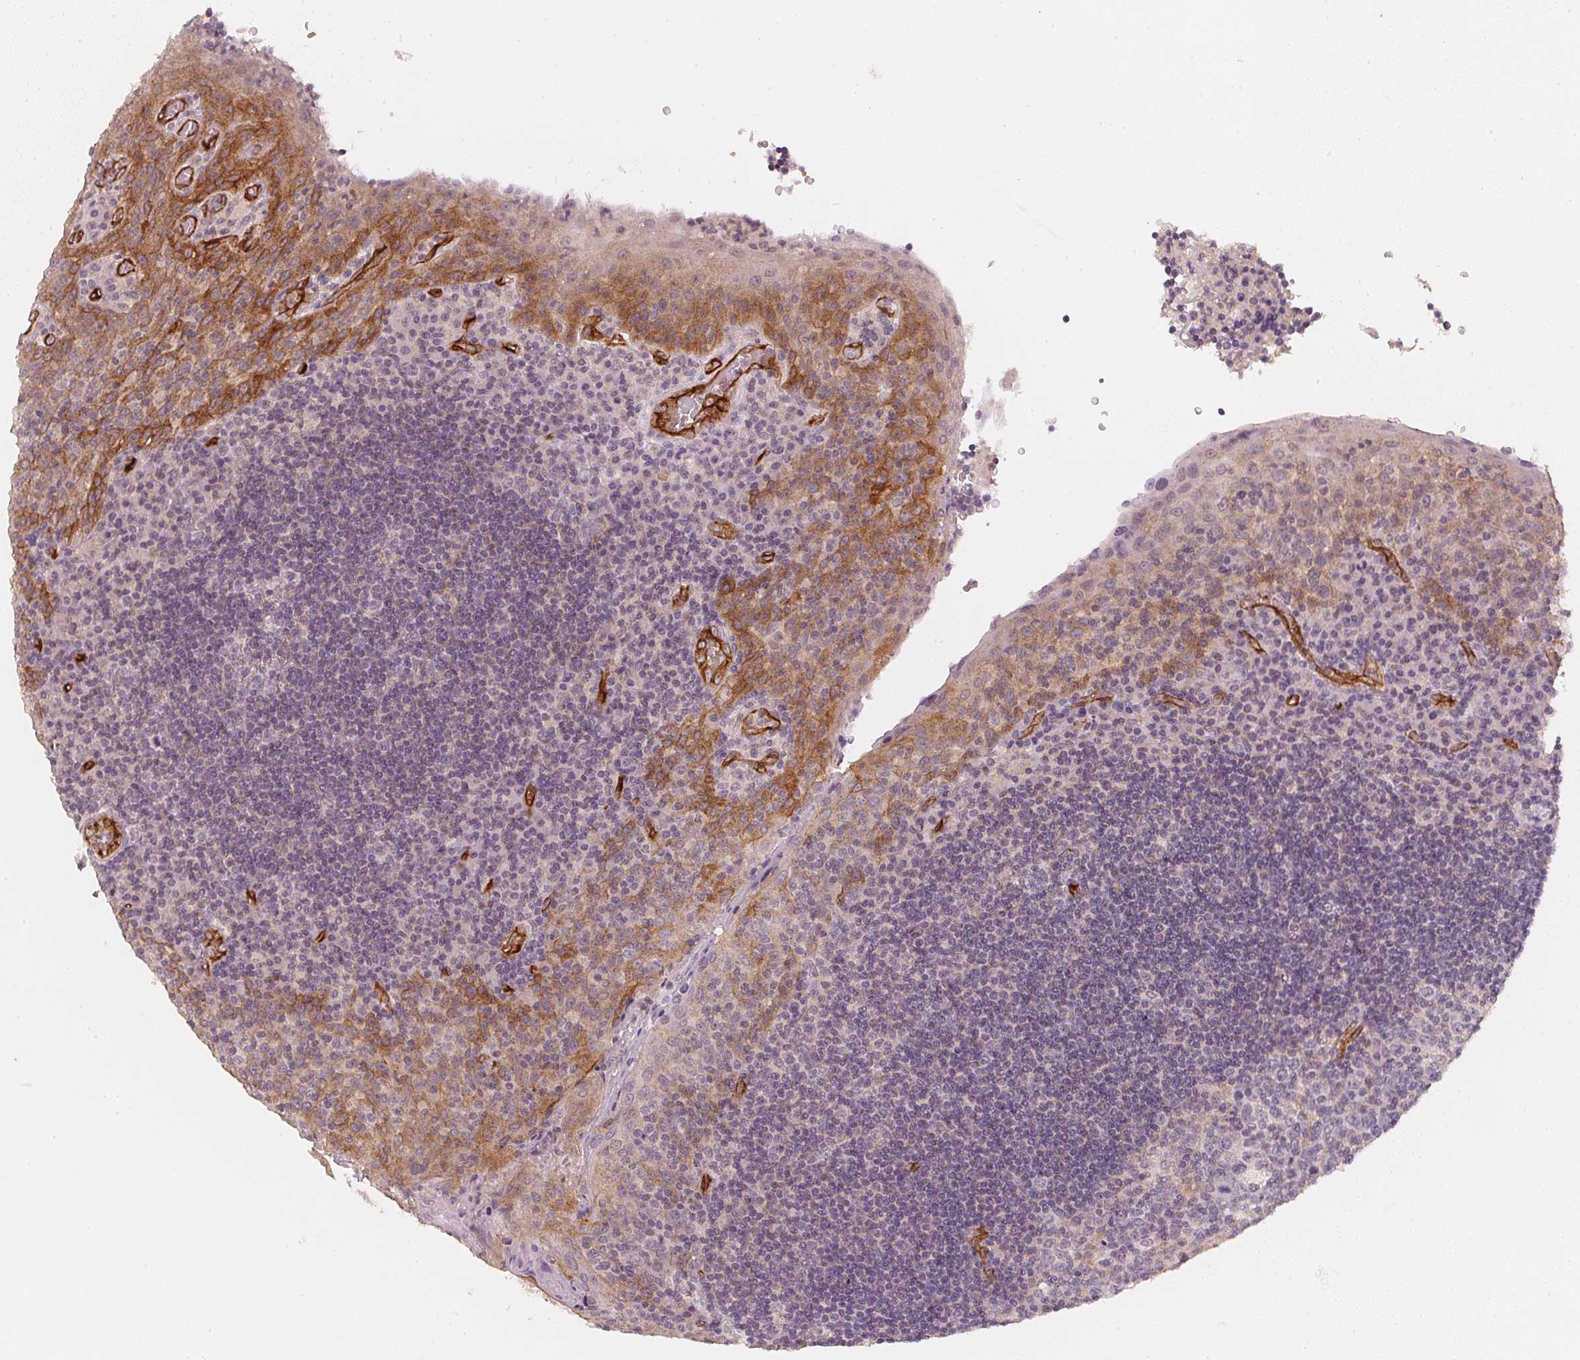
{"staining": {"intensity": "negative", "quantity": "none", "location": "none"}, "tissue": "tonsil", "cell_type": "Germinal center cells", "image_type": "normal", "snomed": [{"axis": "morphology", "description": "Normal tissue, NOS"}, {"axis": "topography", "description": "Tonsil"}], "caption": "Immunohistochemistry micrograph of unremarkable tonsil stained for a protein (brown), which demonstrates no positivity in germinal center cells. (Brightfield microscopy of DAB (3,3'-diaminobenzidine) immunohistochemistry at high magnification).", "gene": "CIB1", "patient": {"sex": "male", "age": 17}}